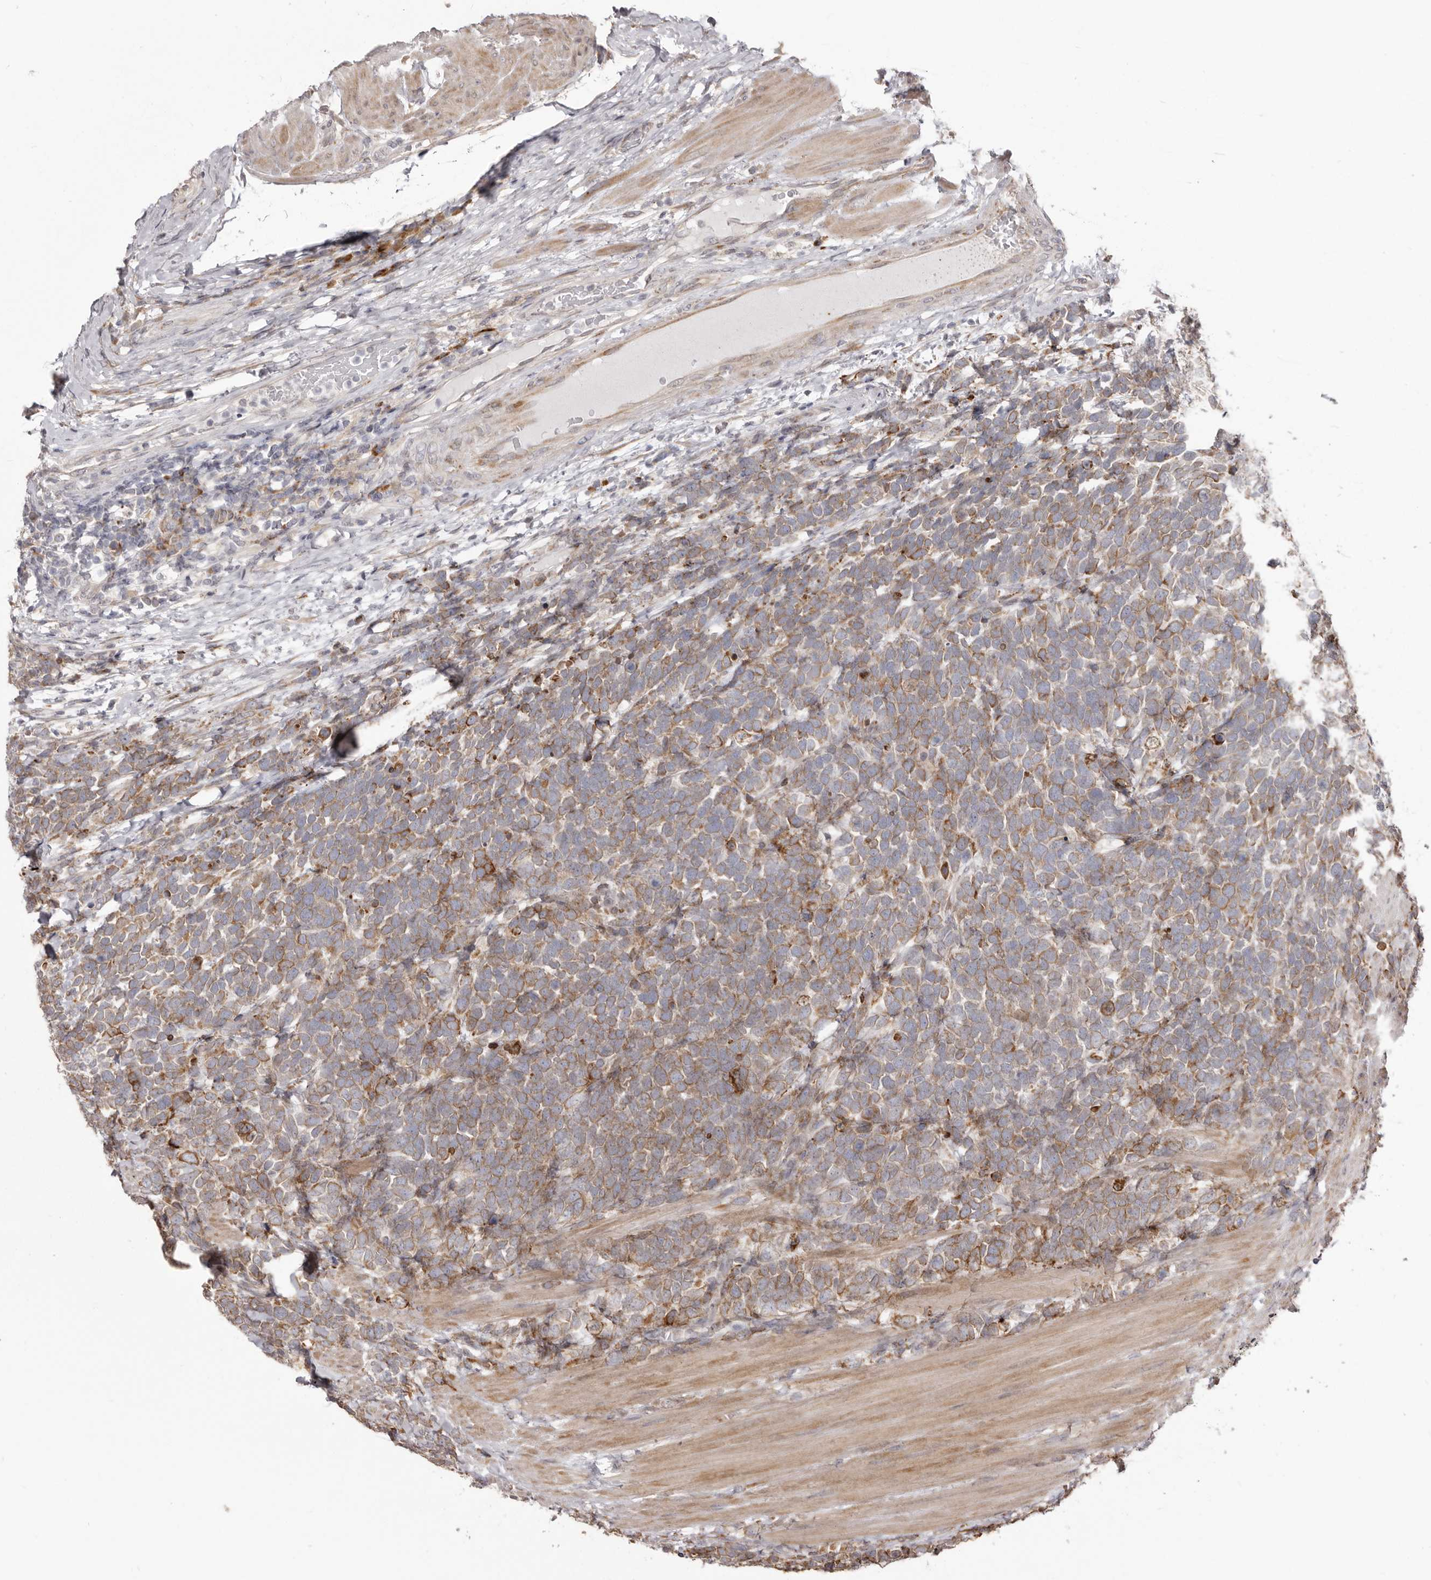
{"staining": {"intensity": "moderate", "quantity": ">75%", "location": "cytoplasmic/membranous"}, "tissue": "urothelial cancer", "cell_type": "Tumor cells", "image_type": "cancer", "snomed": [{"axis": "morphology", "description": "Urothelial carcinoma, High grade"}, {"axis": "topography", "description": "Urinary bladder"}], "caption": "Immunohistochemistry (IHC) photomicrograph of neoplastic tissue: urothelial carcinoma (high-grade) stained using immunohistochemistry displays medium levels of moderate protein expression localized specifically in the cytoplasmic/membranous of tumor cells, appearing as a cytoplasmic/membranous brown color.", "gene": "NUP43", "patient": {"sex": "female", "age": 82}}